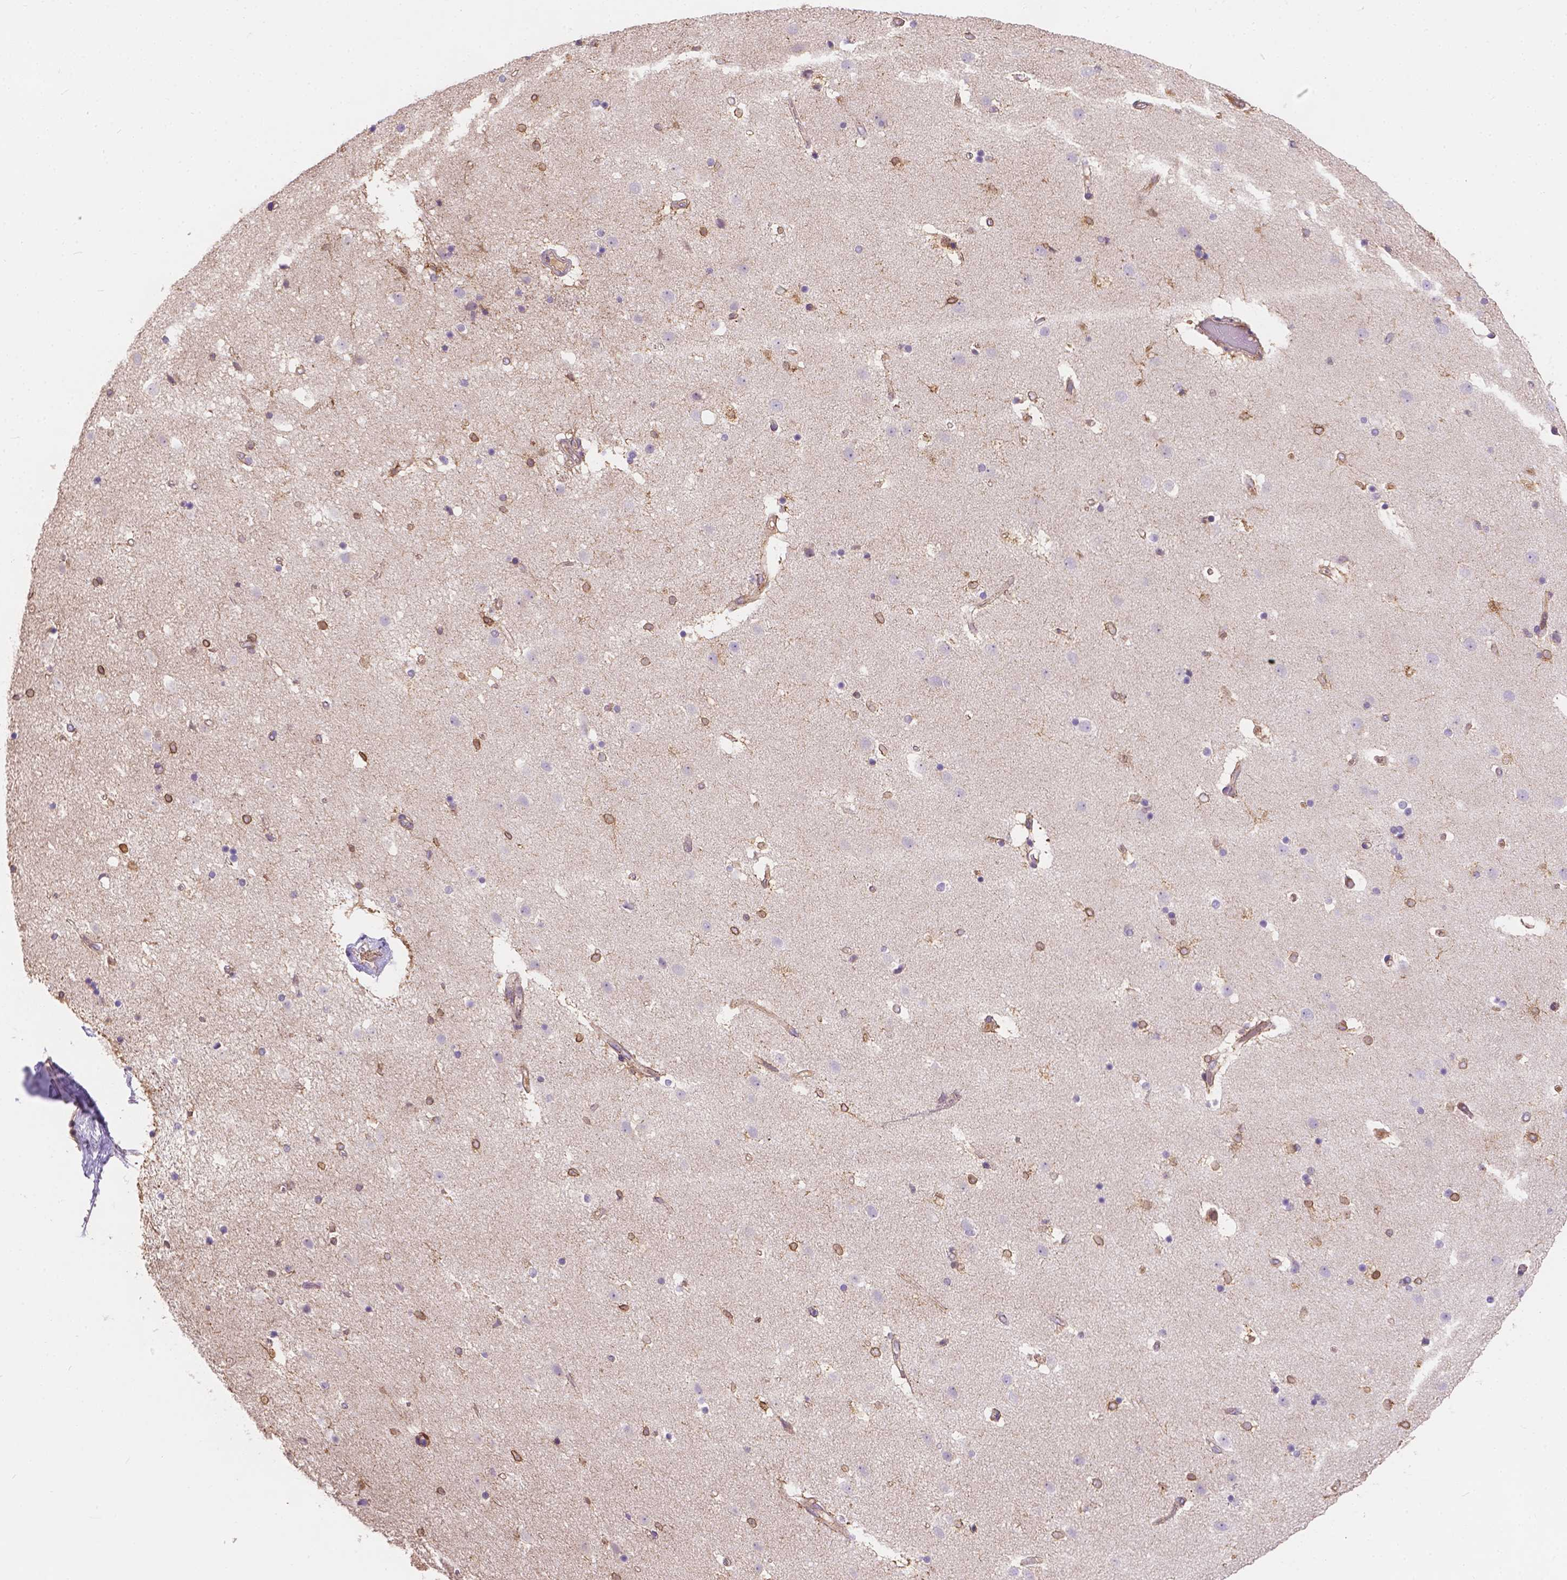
{"staining": {"intensity": "strong", "quantity": "25%-75%", "location": "cytoplasmic/membranous"}, "tissue": "caudate", "cell_type": "Glial cells", "image_type": "normal", "snomed": [{"axis": "morphology", "description": "Normal tissue, NOS"}, {"axis": "topography", "description": "Lateral ventricle wall"}], "caption": "Immunohistochemistry (DAB) staining of normal caudate displays strong cytoplasmic/membranous protein expression in about 25%-75% of glial cells. The protein is stained brown, and the nuclei are stained in blue (DAB IHC with brightfield microscopy, high magnification).", "gene": "CDK10", "patient": {"sex": "female", "age": 71}}